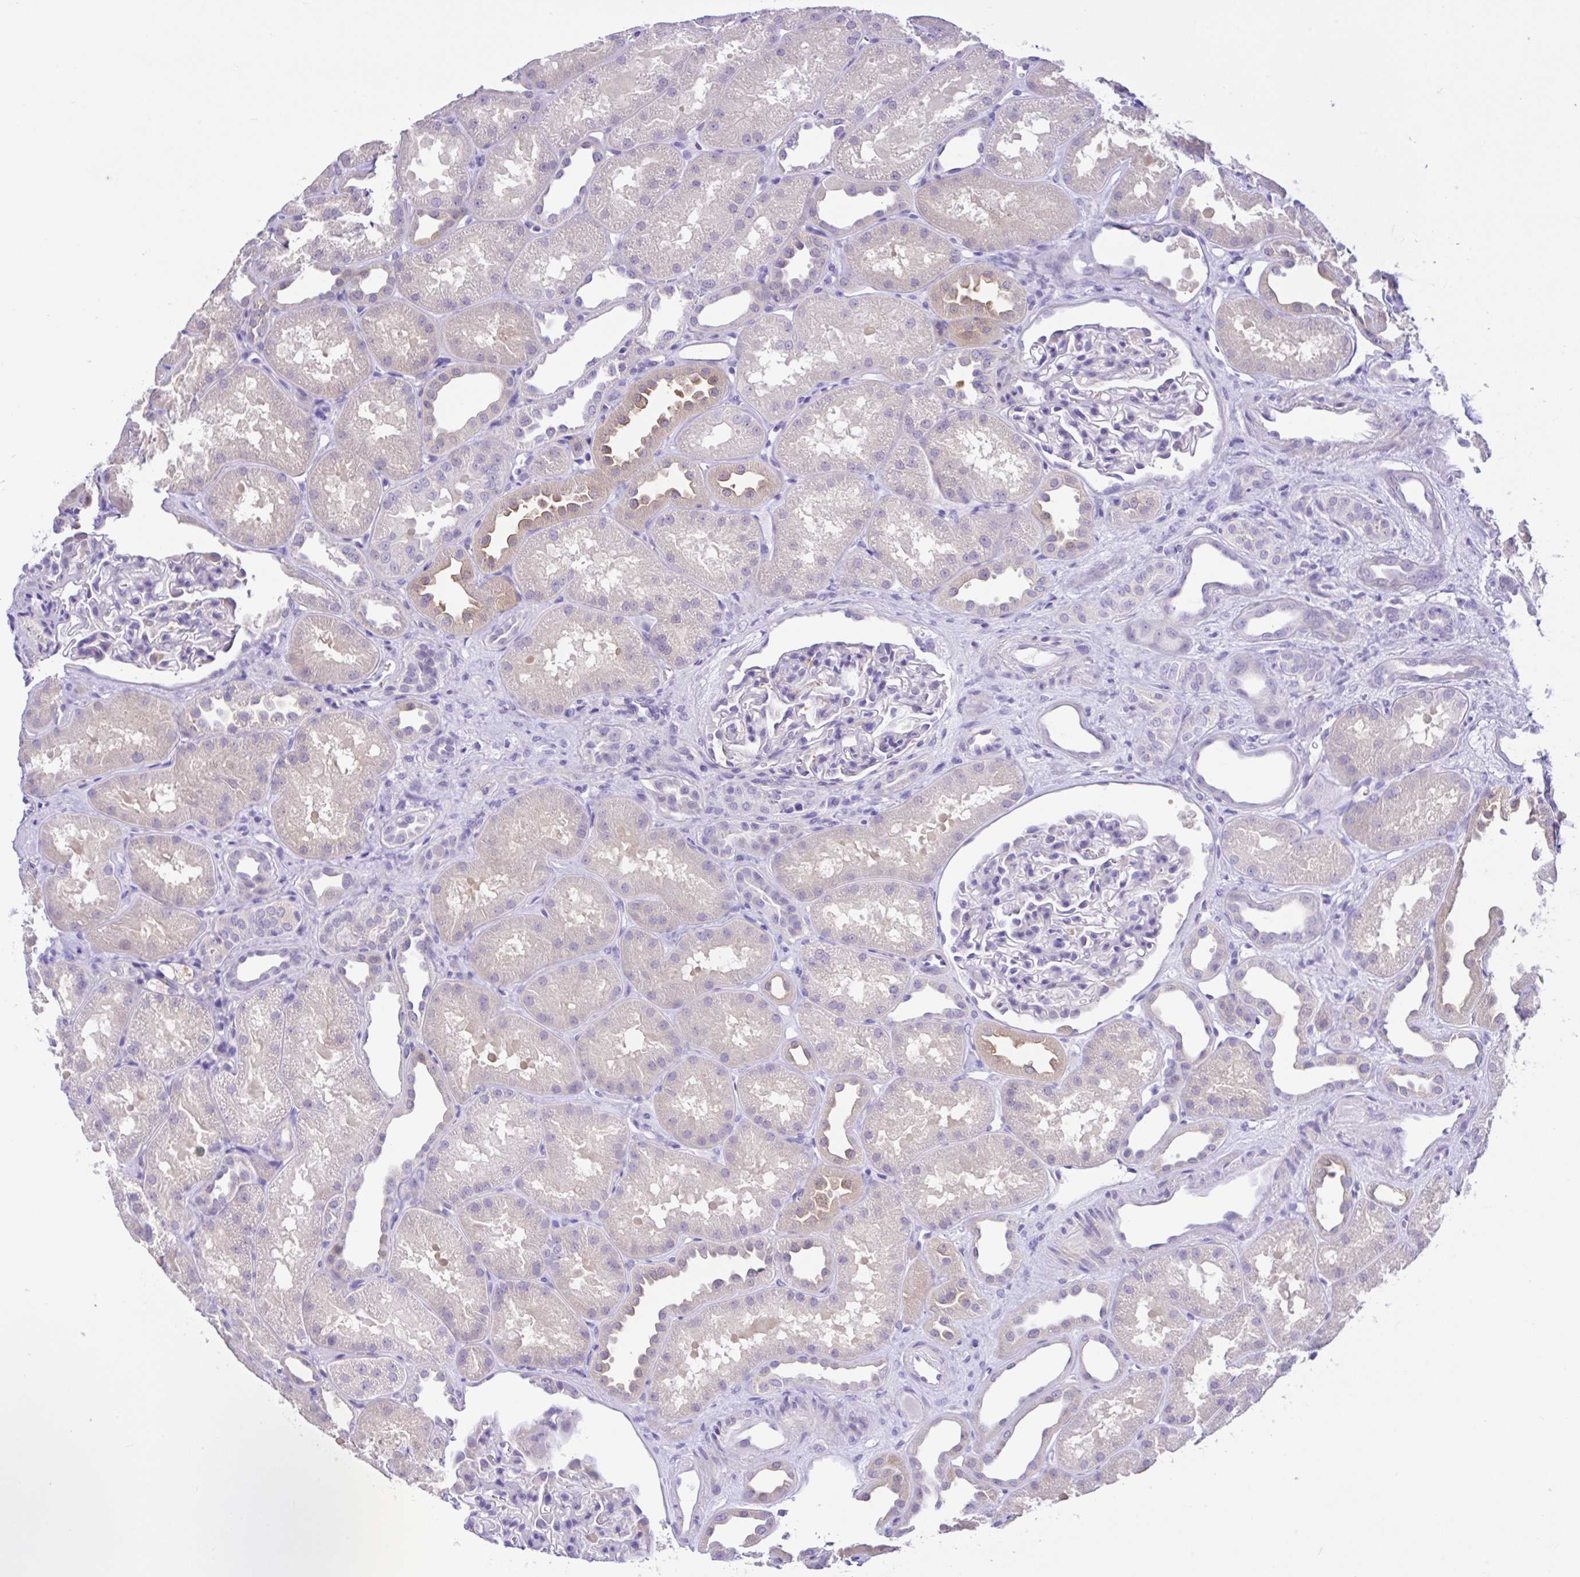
{"staining": {"intensity": "negative", "quantity": "none", "location": "none"}, "tissue": "kidney", "cell_type": "Cells in glomeruli", "image_type": "normal", "snomed": [{"axis": "morphology", "description": "Normal tissue, NOS"}, {"axis": "topography", "description": "Kidney"}], "caption": "Kidney stained for a protein using IHC exhibits no expression cells in glomeruli.", "gene": "ANO4", "patient": {"sex": "male", "age": 61}}